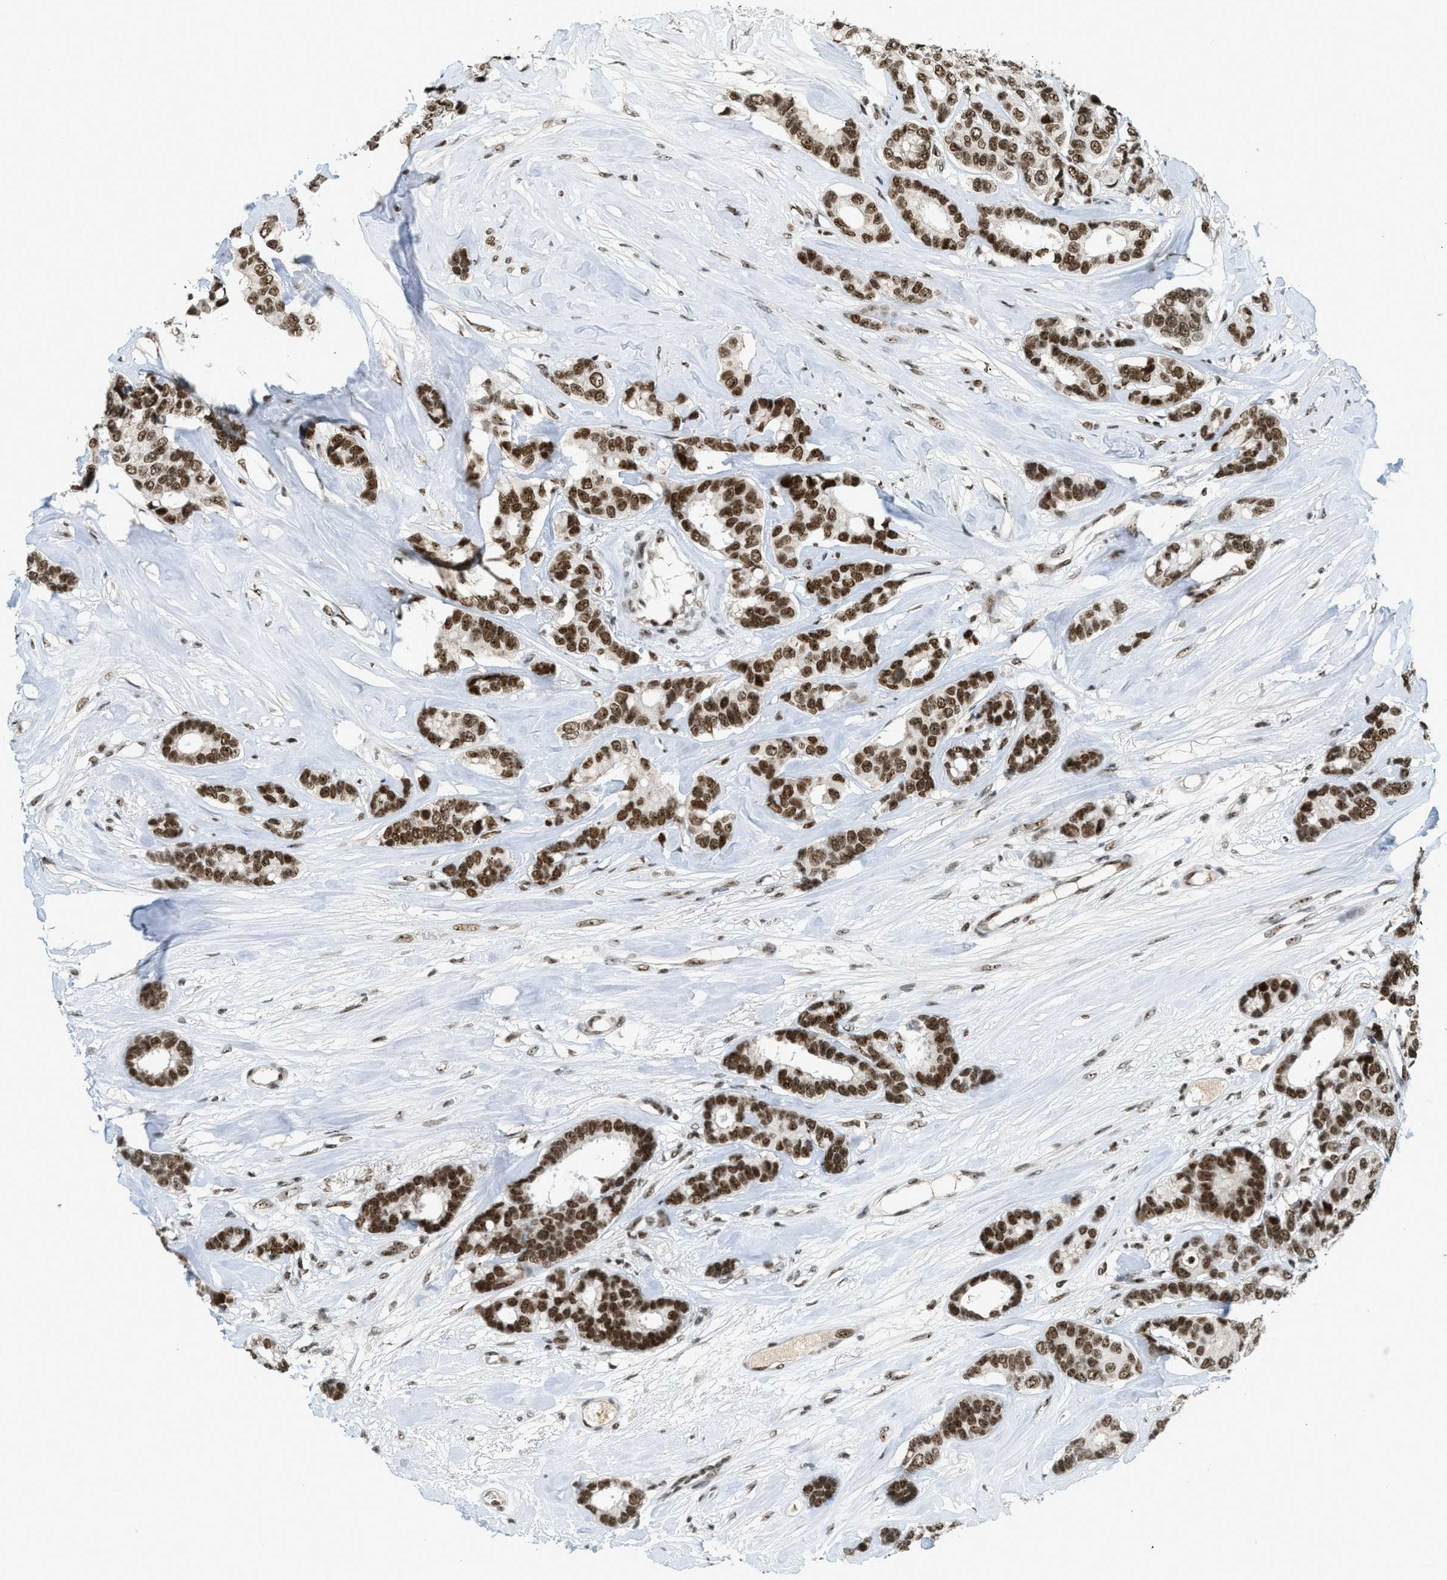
{"staining": {"intensity": "strong", "quantity": ">75%", "location": "nuclear"}, "tissue": "breast cancer", "cell_type": "Tumor cells", "image_type": "cancer", "snomed": [{"axis": "morphology", "description": "Duct carcinoma"}, {"axis": "topography", "description": "Breast"}], "caption": "Infiltrating ductal carcinoma (breast) stained with immunohistochemistry reveals strong nuclear staining in approximately >75% of tumor cells.", "gene": "URB1", "patient": {"sex": "female", "age": 87}}